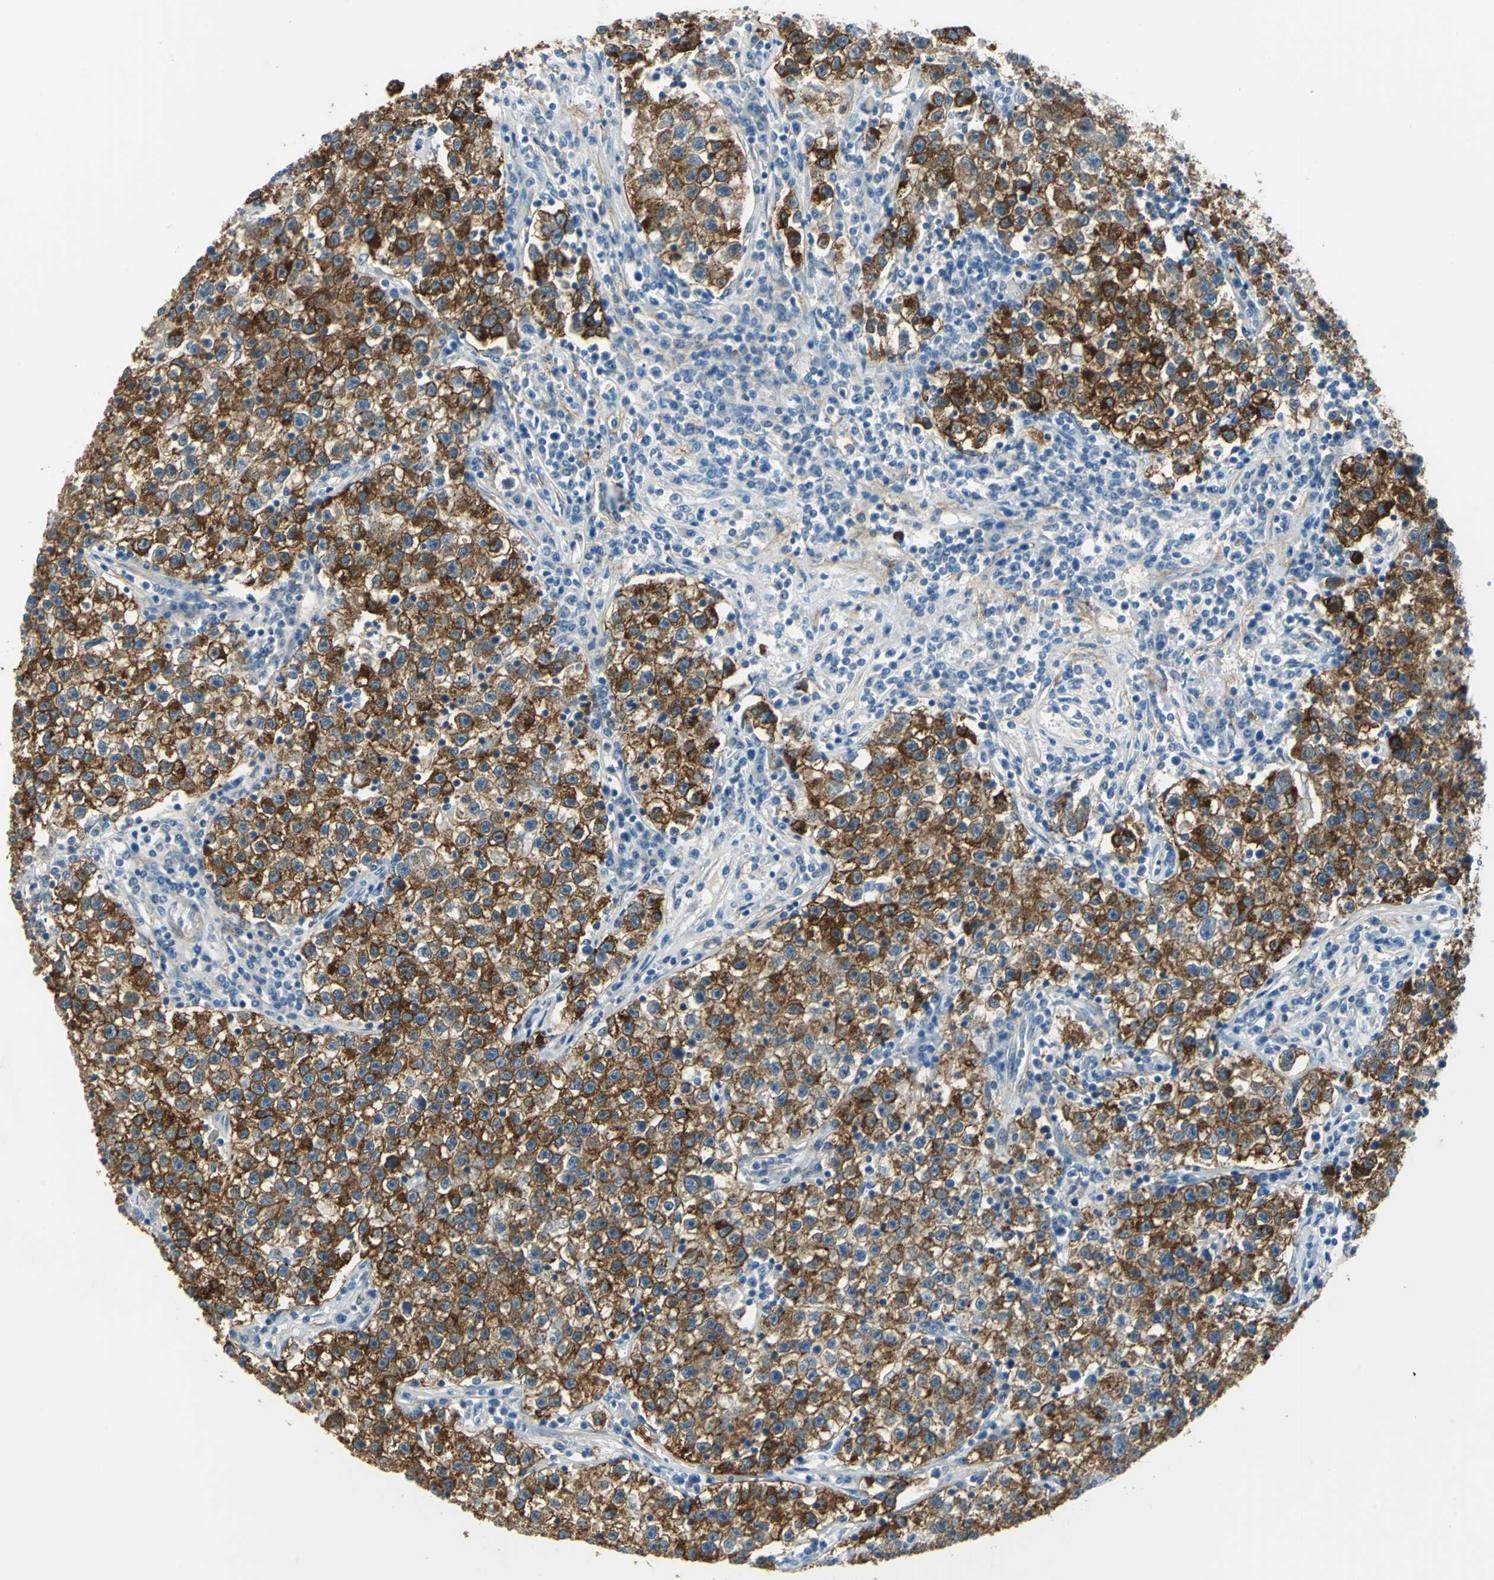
{"staining": {"intensity": "strong", "quantity": ">75%", "location": "cytoplasmic/membranous"}, "tissue": "testis cancer", "cell_type": "Tumor cells", "image_type": "cancer", "snomed": [{"axis": "morphology", "description": "Seminoma, NOS"}, {"axis": "topography", "description": "Testis"}], "caption": "Testis cancer (seminoma) tissue reveals strong cytoplasmic/membranous staining in approximately >75% of tumor cells, visualized by immunohistochemistry.", "gene": "AKAP12", "patient": {"sex": "male", "age": 22}}